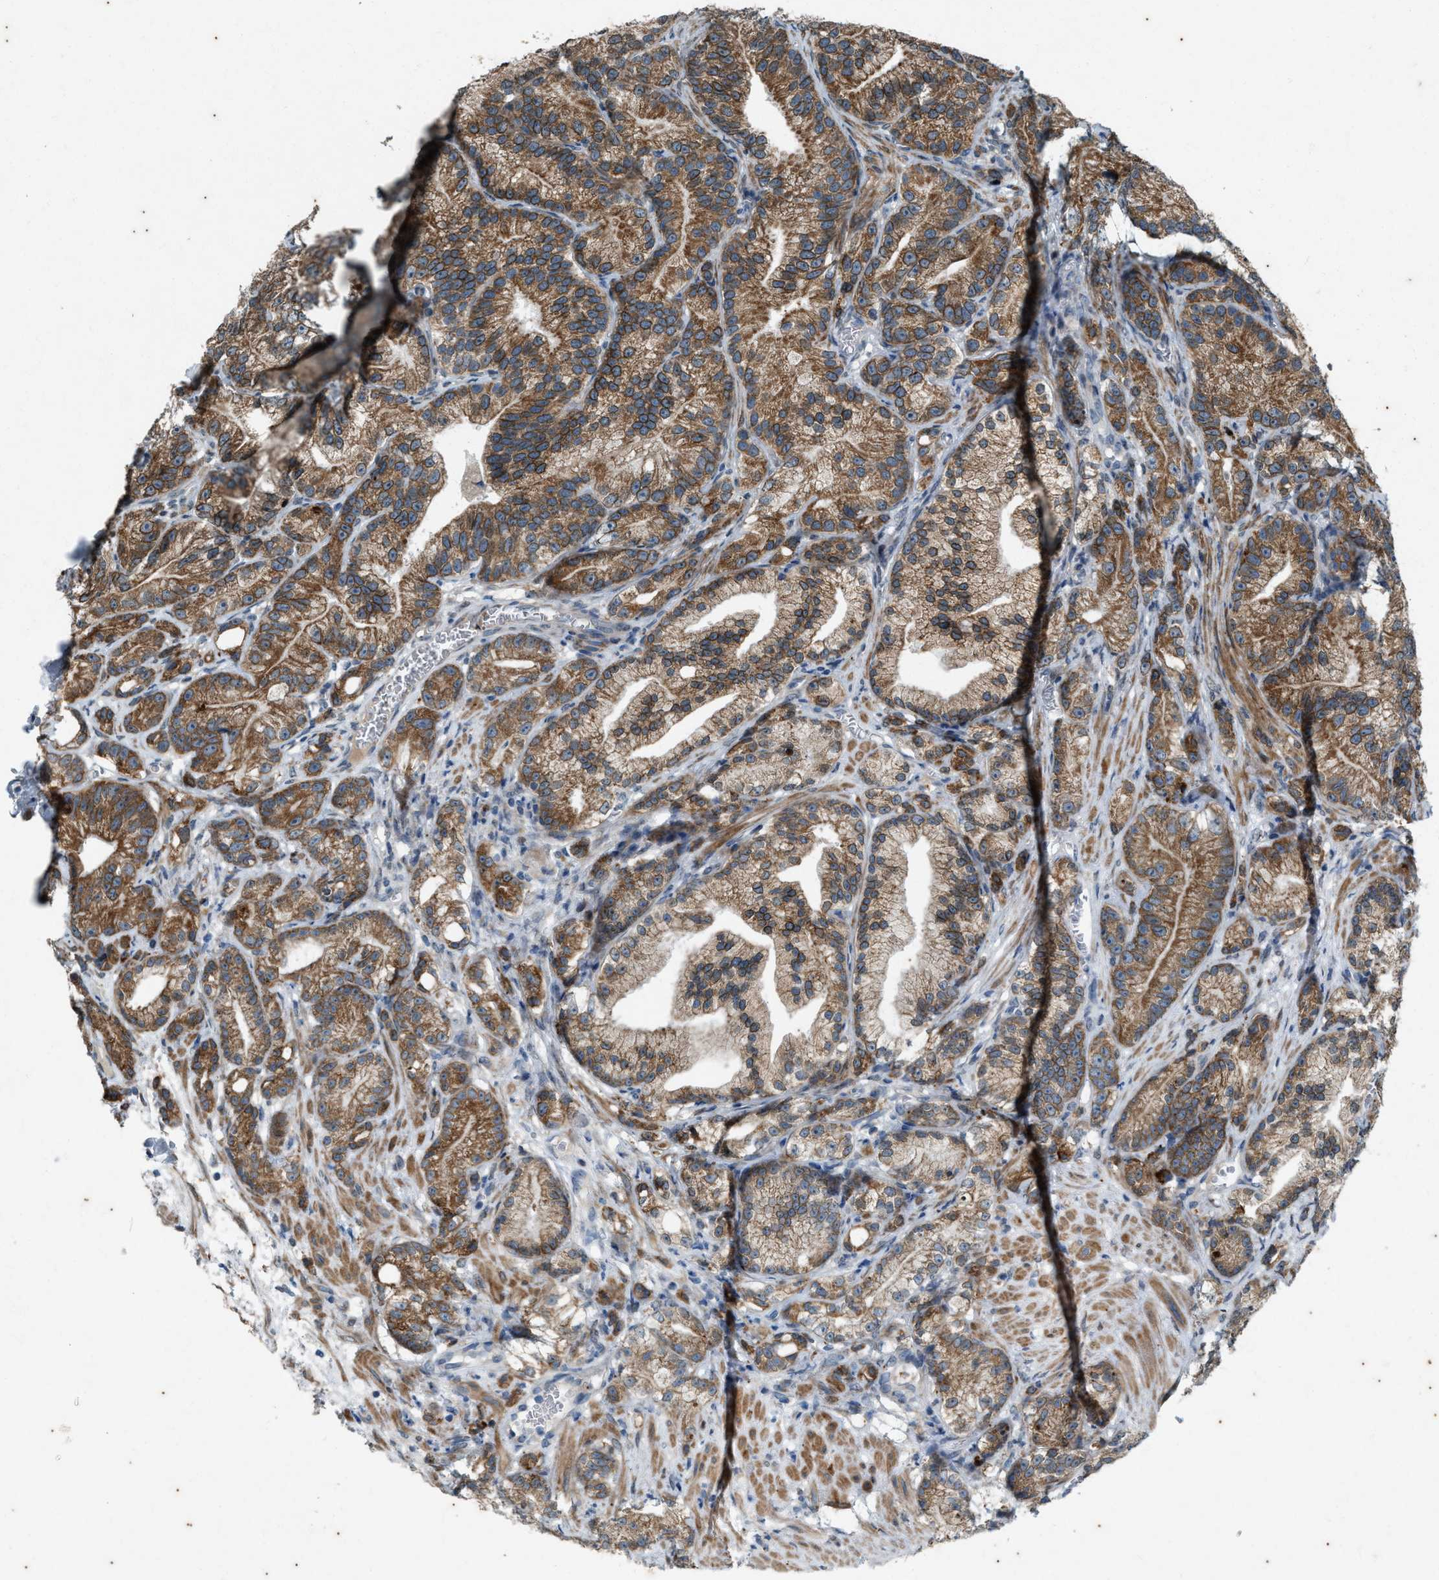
{"staining": {"intensity": "moderate", "quantity": ">75%", "location": "cytoplasmic/membranous"}, "tissue": "prostate cancer", "cell_type": "Tumor cells", "image_type": "cancer", "snomed": [{"axis": "morphology", "description": "Adenocarcinoma, Low grade"}, {"axis": "topography", "description": "Prostate"}], "caption": "Protein staining reveals moderate cytoplasmic/membranous expression in about >75% of tumor cells in prostate cancer (adenocarcinoma (low-grade)).", "gene": "CHPF2", "patient": {"sex": "male", "age": 89}}